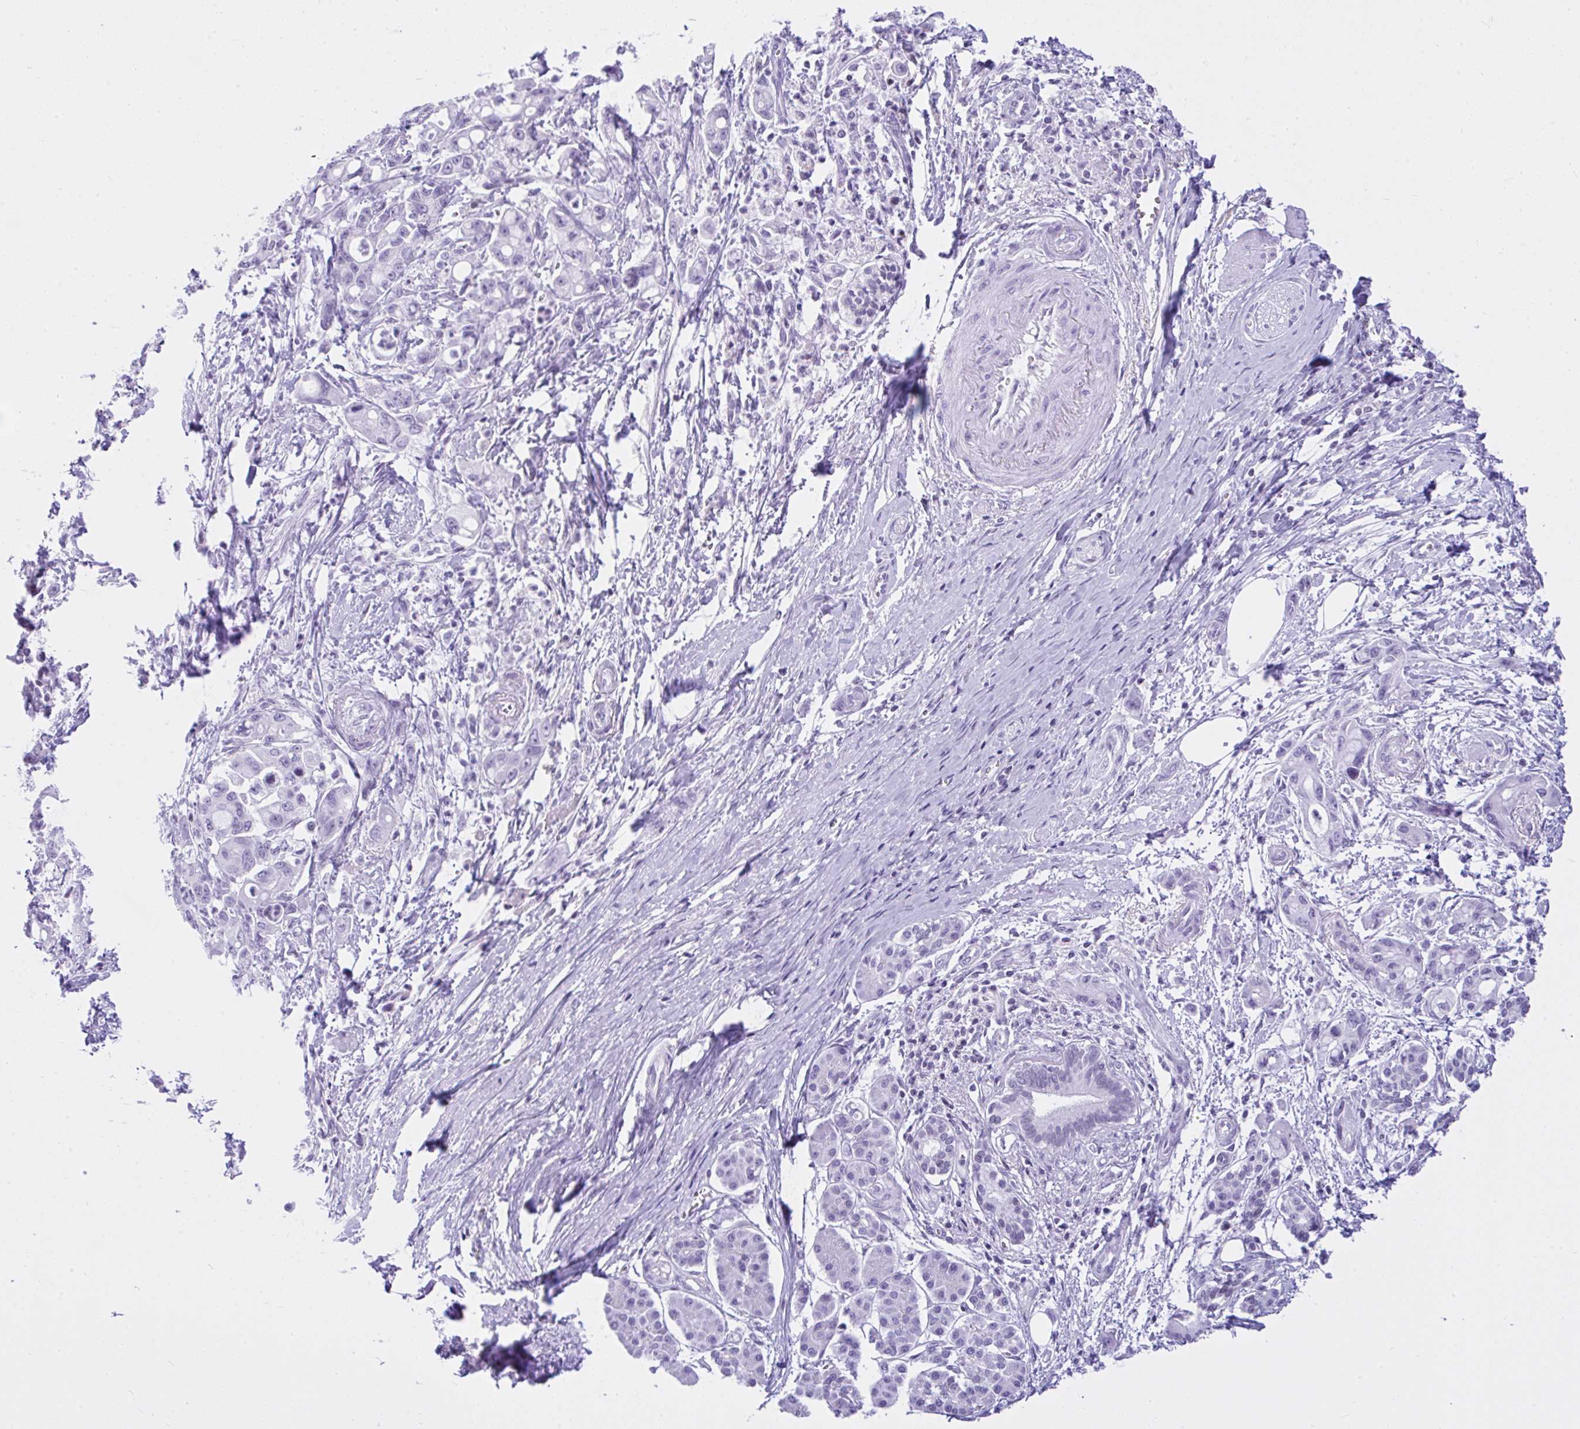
{"staining": {"intensity": "negative", "quantity": "none", "location": "none"}, "tissue": "pancreatic cancer", "cell_type": "Tumor cells", "image_type": "cancer", "snomed": [{"axis": "morphology", "description": "Adenocarcinoma, NOS"}, {"axis": "topography", "description": "Pancreas"}], "caption": "Immunohistochemical staining of human adenocarcinoma (pancreatic) exhibits no significant positivity in tumor cells.", "gene": "KRT27", "patient": {"sex": "male", "age": 68}}